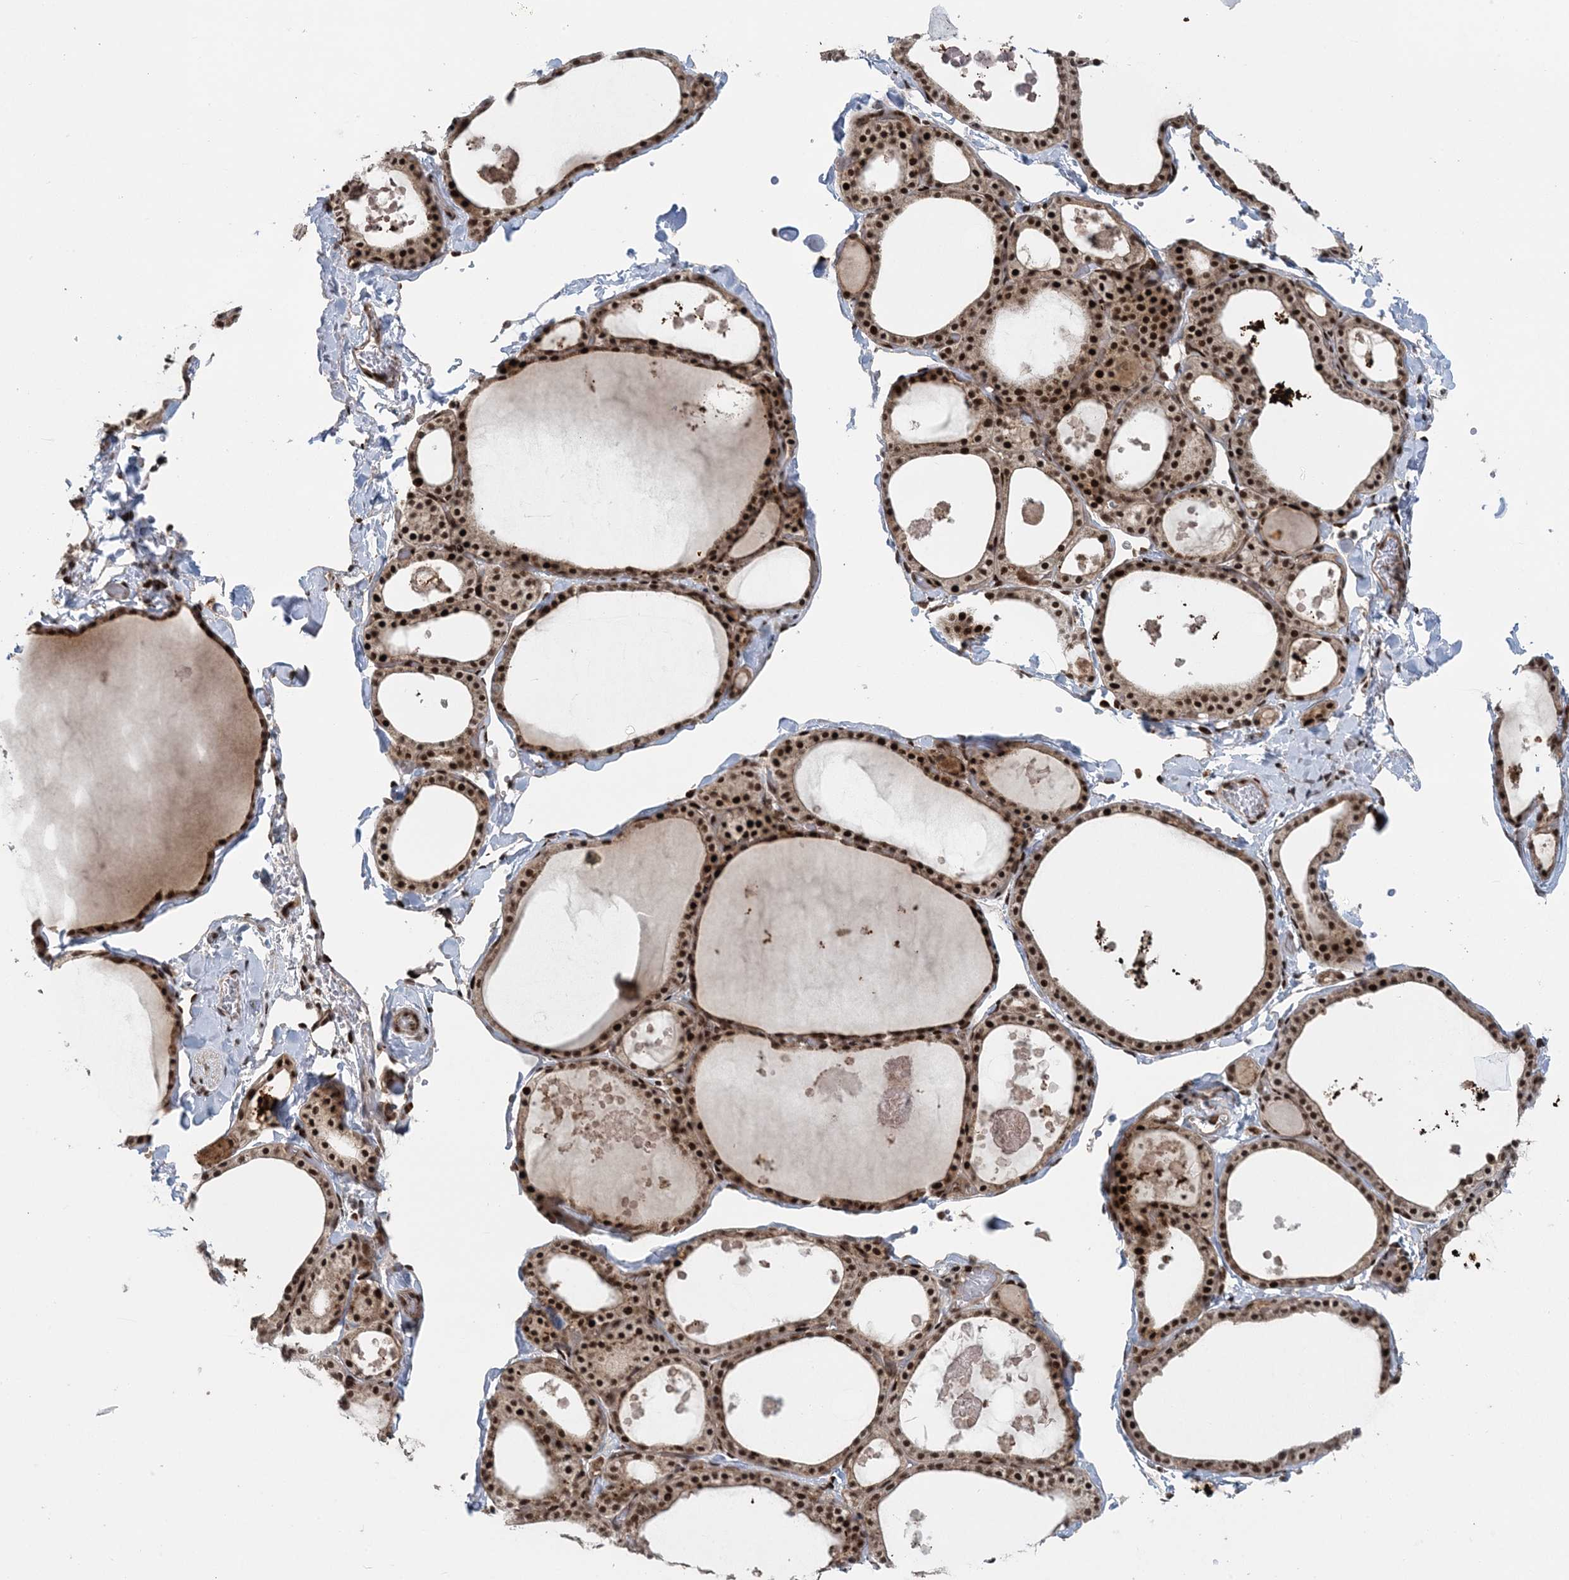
{"staining": {"intensity": "strong", "quantity": ">75%", "location": "nuclear"}, "tissue": "thyroid gland", "cell_type": "Glandular cells", "image_type": "normal", "snomed": [{"axis": "morphology", "description": "Normal tissue, NOS"}, {"axis": "topography", "description": "Thyroid gland"}], "caption": "IHC photomicrograph of unremarkable thyroid gland stained for a protein (brown), which reveals high levels of strong nuclear expression in about >75% of glandular cells.", "gene": "CWC22", "patient": {"sex": "male", "age": 56}}